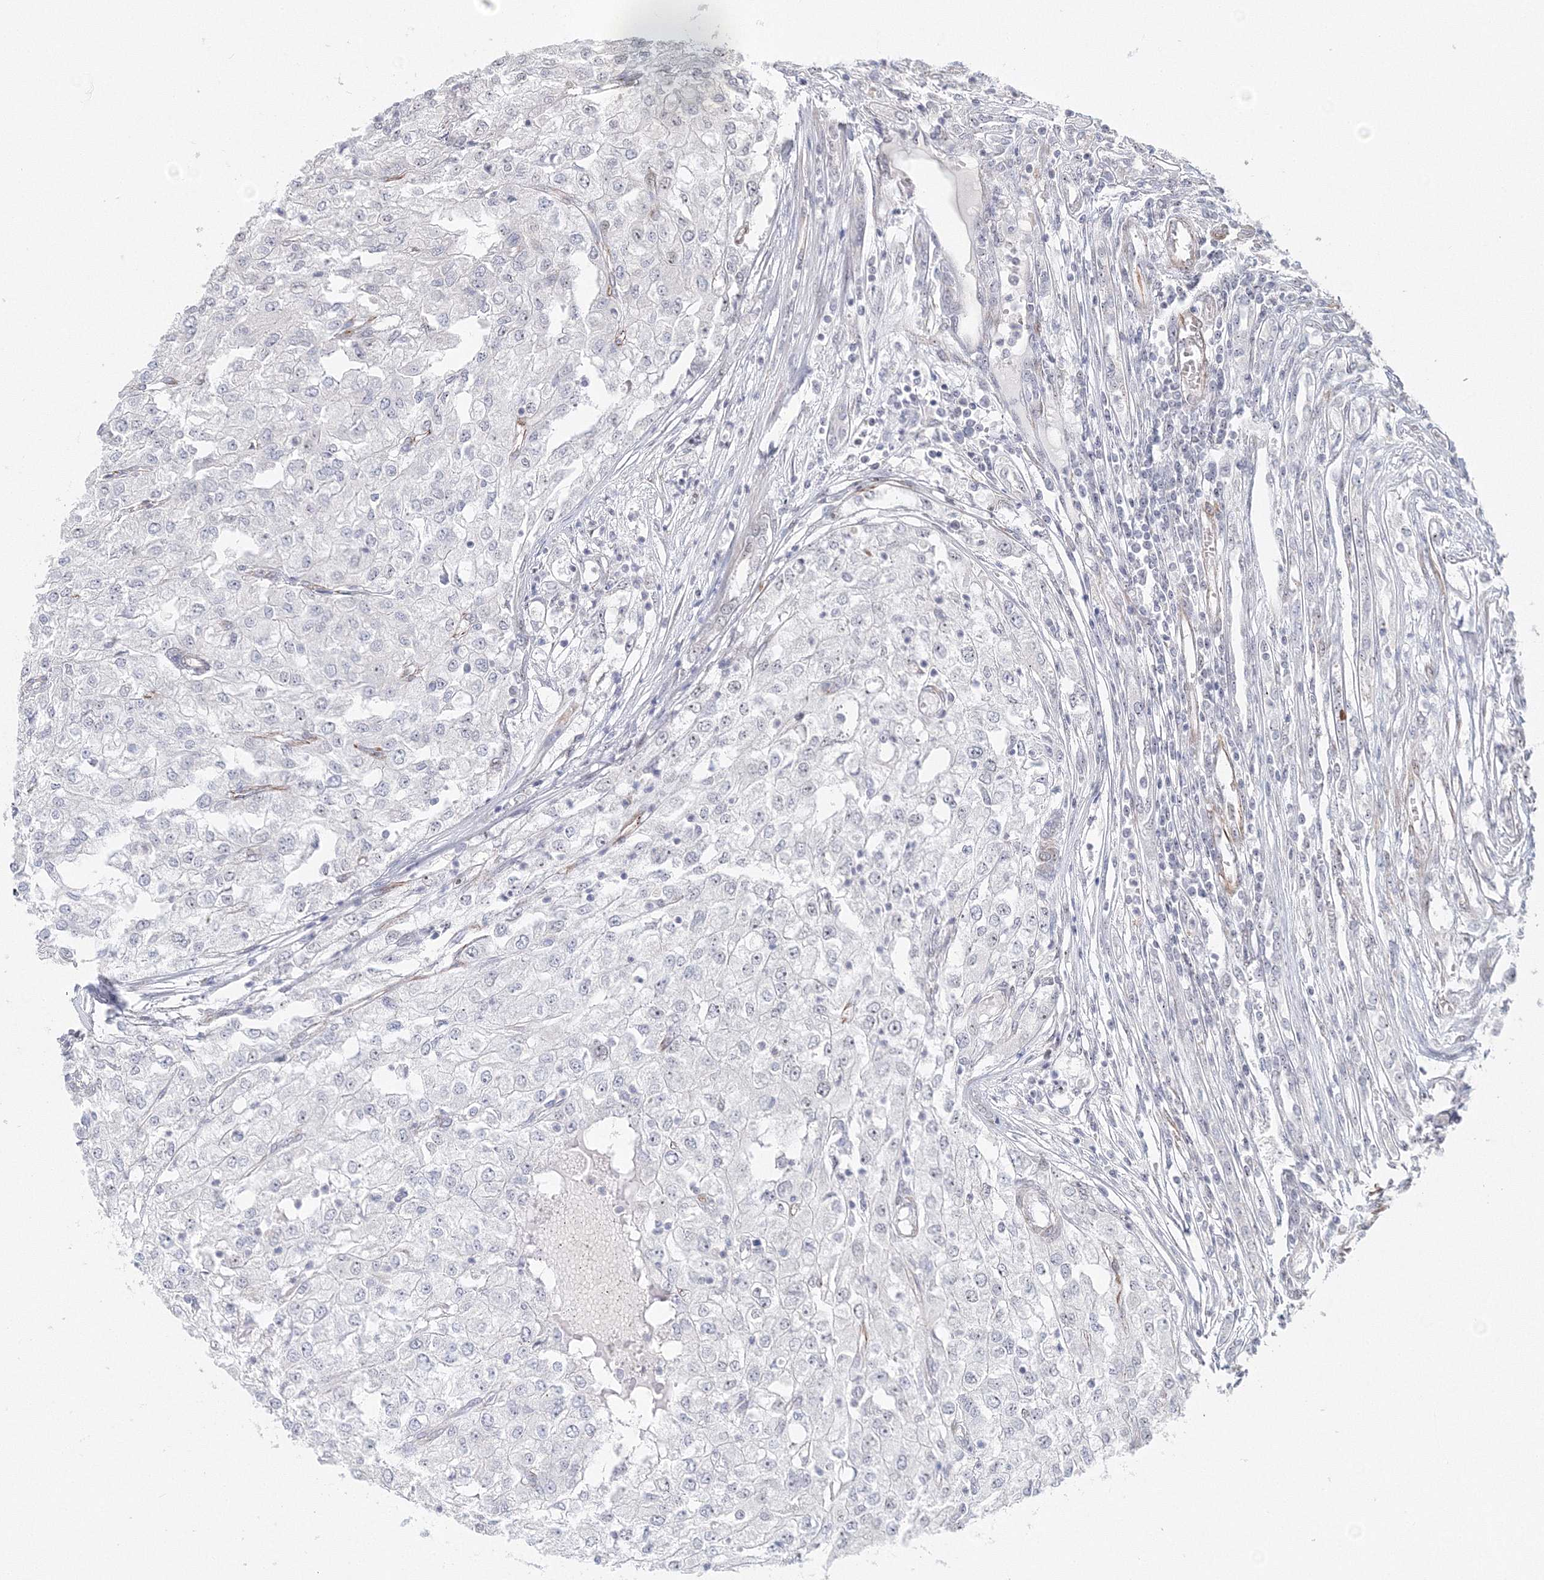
{"staining": {"intensity": "negative", "quantity": "none", "location": "none"}, "tissue": "renal cancer", "cell_type": "Tumor cells", "image_type": "cancer", "snomed": [{"axis": "morphology", "description": "Adenocarcinoma, NOS"}, {"axis": "topography", "description": "Kidney"}], "caption": "Tumor cells show no significant protein positivity in renal cancer. (Immunohistochemistry, brightfield microscopy, high magnification).", "gene": "SIRT7", "patient": {"sex": "female", "age": 54}}